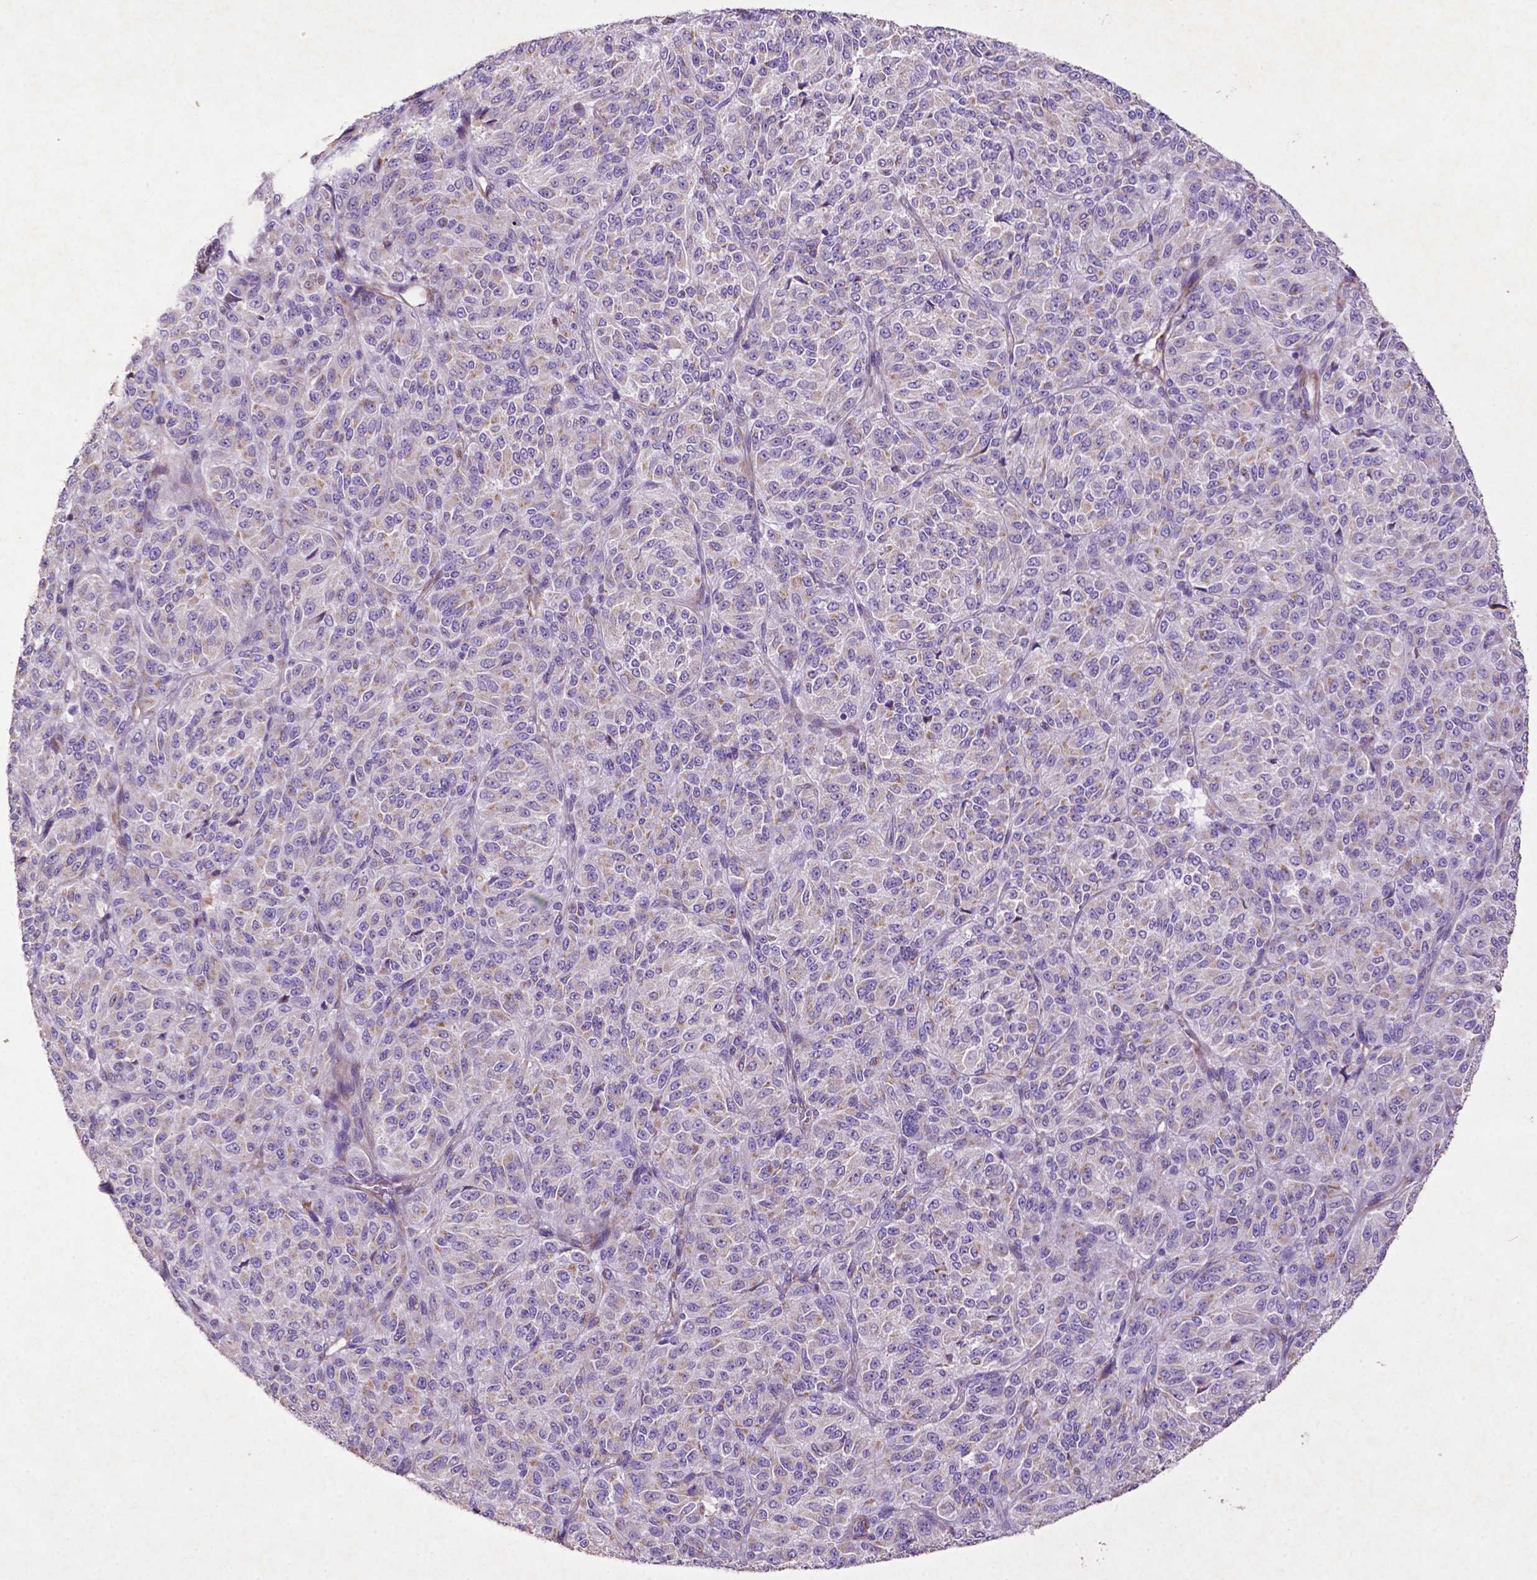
{"staining": {"intensity": "negative", "quantity": "none", "location": "none"}, "tissue": "melanoma", "cell_type": "Tumor cells", "image_type": "cancer", "snomed": [{"axis": "morphology", "description": "Malignant melanoma, Metastatic site"}, {"axis": "topography", "description": "Brain"}], "caption": "Micrograph shows no protein positivity in tumor cells of melanoma tissue.", "gene": "THEGL", "patient": {"sex": "female", "age": 56}}